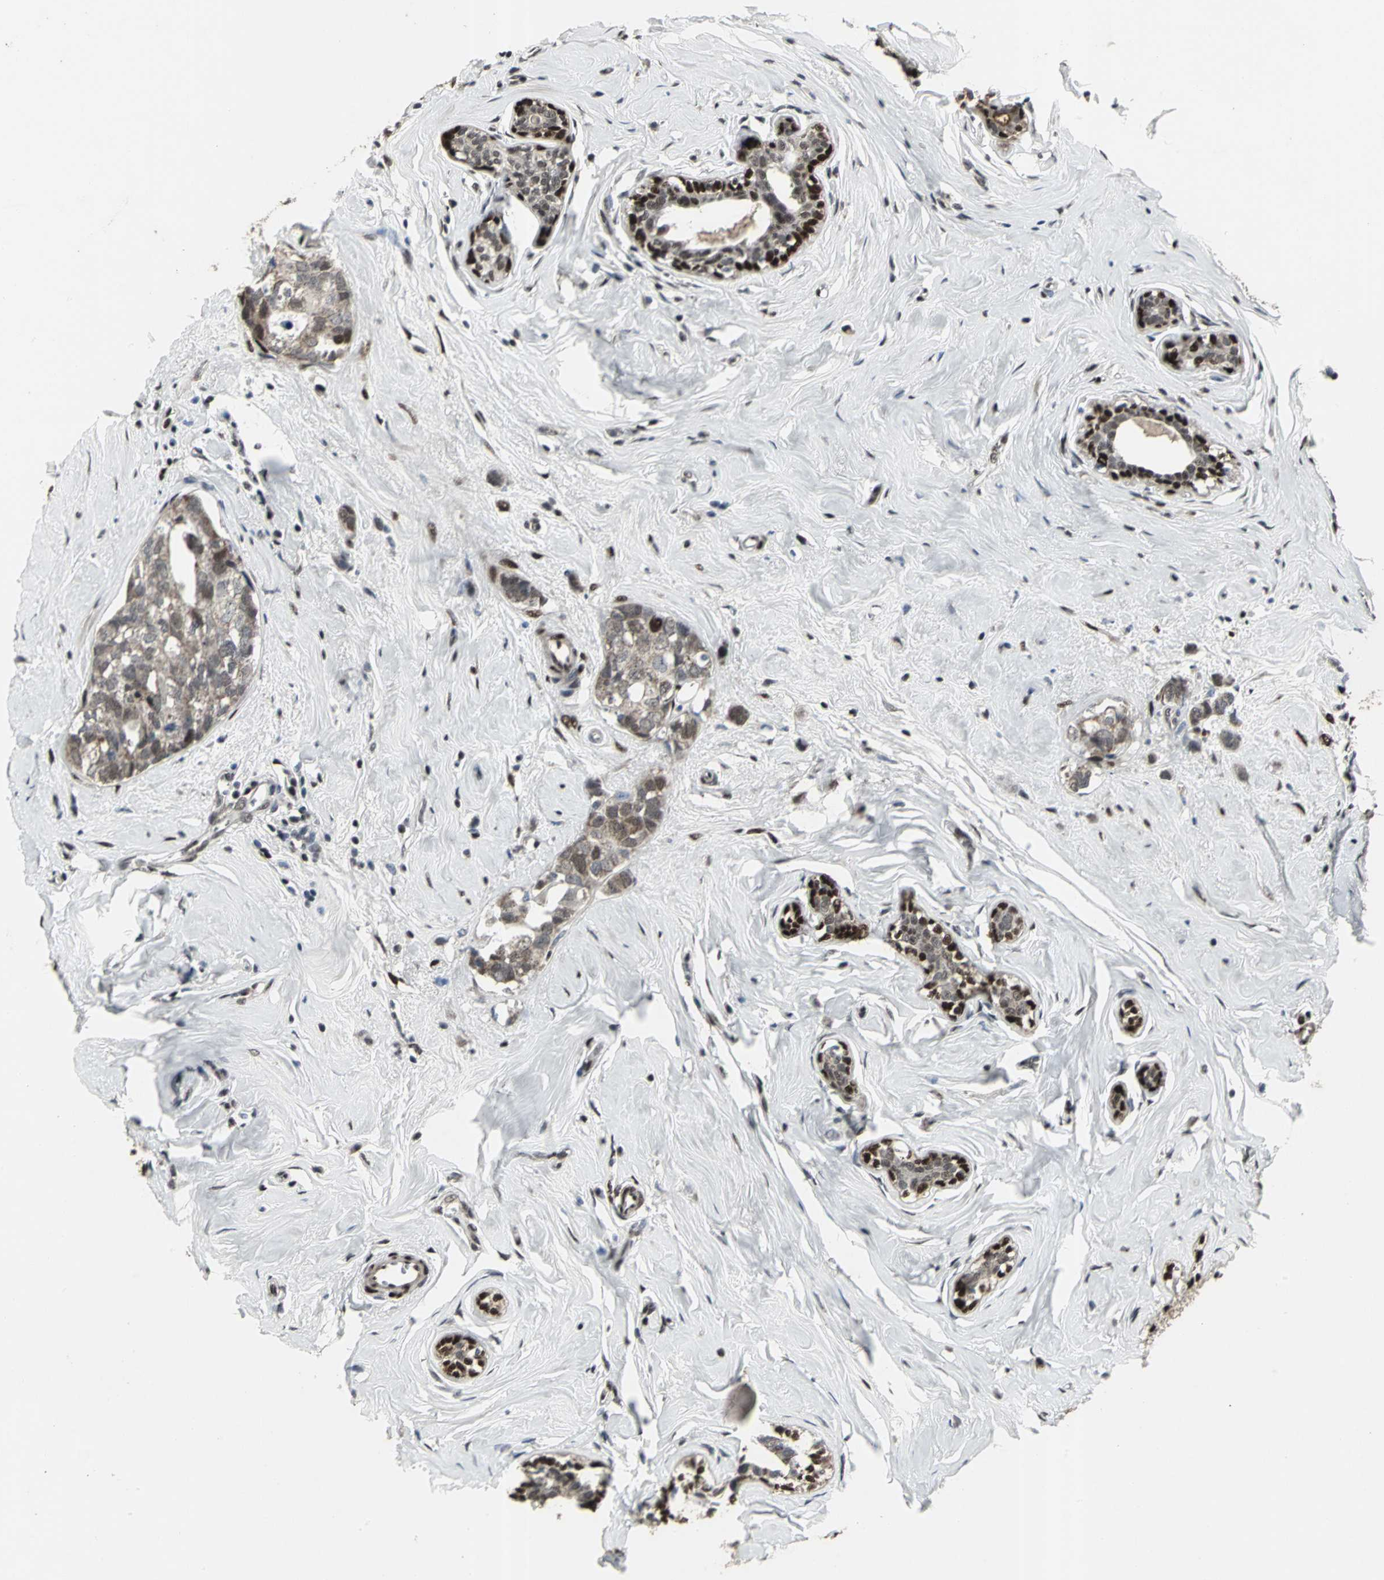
{"staining": {"intensity": "moderate", "quantity": "25%-75%", "location": "nuclear"}, "tissue": "breast cancer", "cell_type": "Tumor cells", "image_type": "cancer", "snomed": [{"axis": "morphology", "description": "Normal tissue, NOS"}, {"axis": "morphology", "description": "Duct carcinoma"}, {"axis": "topography", "description": "Breast"}], "caption": "Immunohistochemical staining of breast cancer (invasive ductal carcinoma) demonstrates moderate nuclear protein expression in about 25%-75% of tumor cells.", "gene": "SRF", "patient": {"sex": "female", "age": 50}}